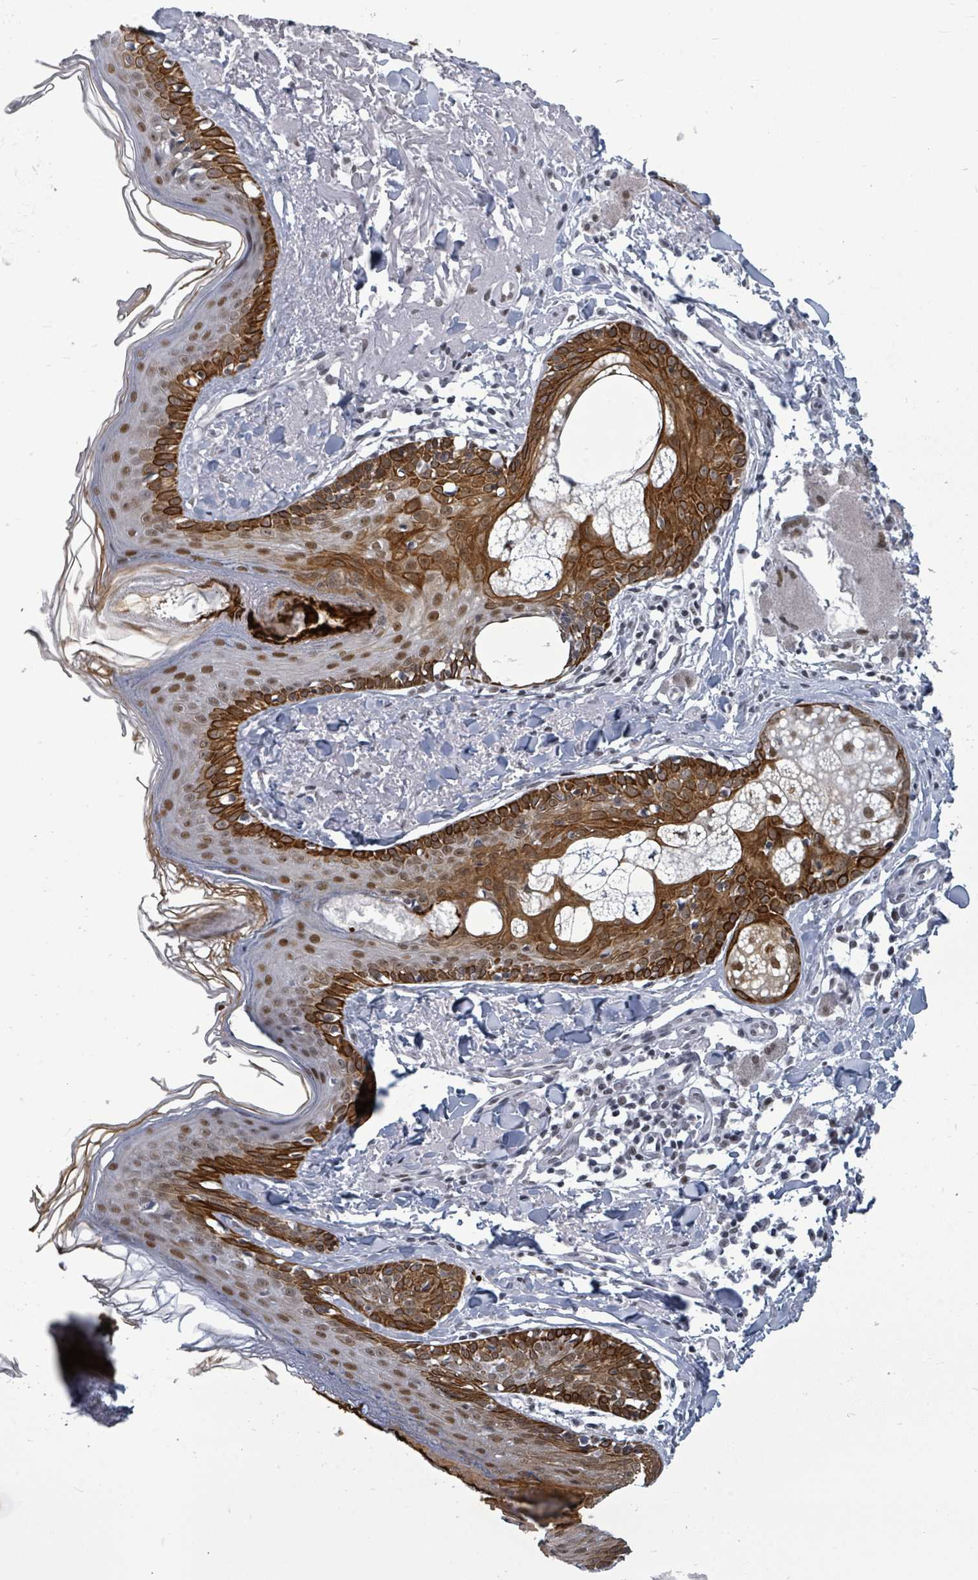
{"staining": {"intensity": "weak", "quantity": "25%-75%", "location": "nuclear"}, "tissue": "skin", "cell_type": "Fibroblasts", "image_type": "normal", "snomed": [{"axis": "morphology", "description": "Normal tissue, NOS"}, {"axis": "morphology", "description": "Malignant melanoma, NOS"}, {"axis": "topography", "description": "Skin"}], "caption": "The histopathology image reveals immunohistochemical staining of unremarkable skin. There is weak nuclear staining is seen in approximately 25%-75% of fibroblasts. The staining was performed using DAB to visualize the protein expression in brown, while the nuclei were stained in blue with hematoxylin (Magnification: 20x).", "gene": "BIVM", "patient": {"sex": "male", "age": 80}}